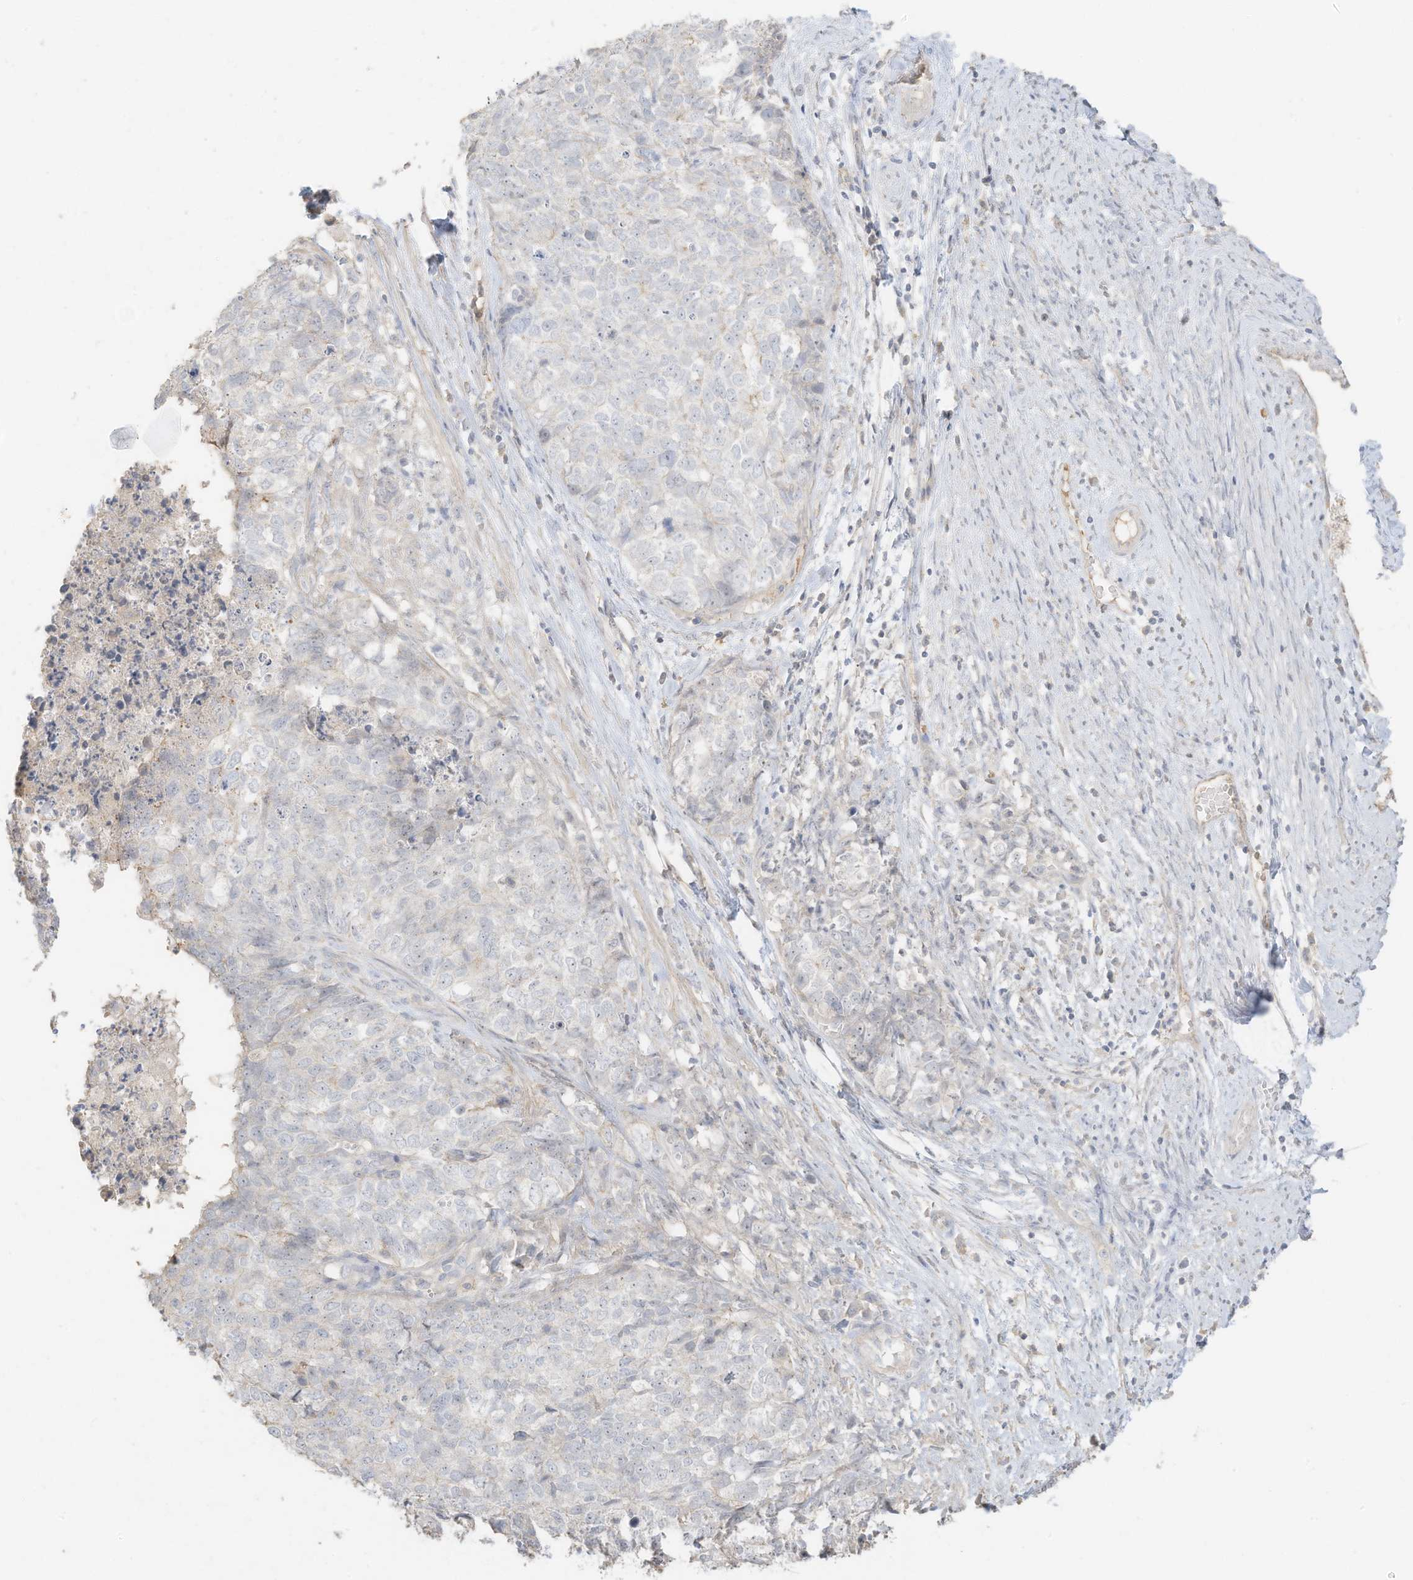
{"staining": {"intensity": "negative", "quantity": "none", "location": "none"}, "tissue": "cervical cancer", "cell_type": "Tumor cells", "image_type": "cancer", "snomed": [{"axis": "morphology", "description": "Squamous cell carcinoma, NOS"}, {"axis": "topography", "description": "Cervix"}], "caption": "Tumor cells are negative for protein expression in human cervical squamous cell carcinoma.", "gene": "ZBTB41", "patient": {"sex": "female", "age": 63}}